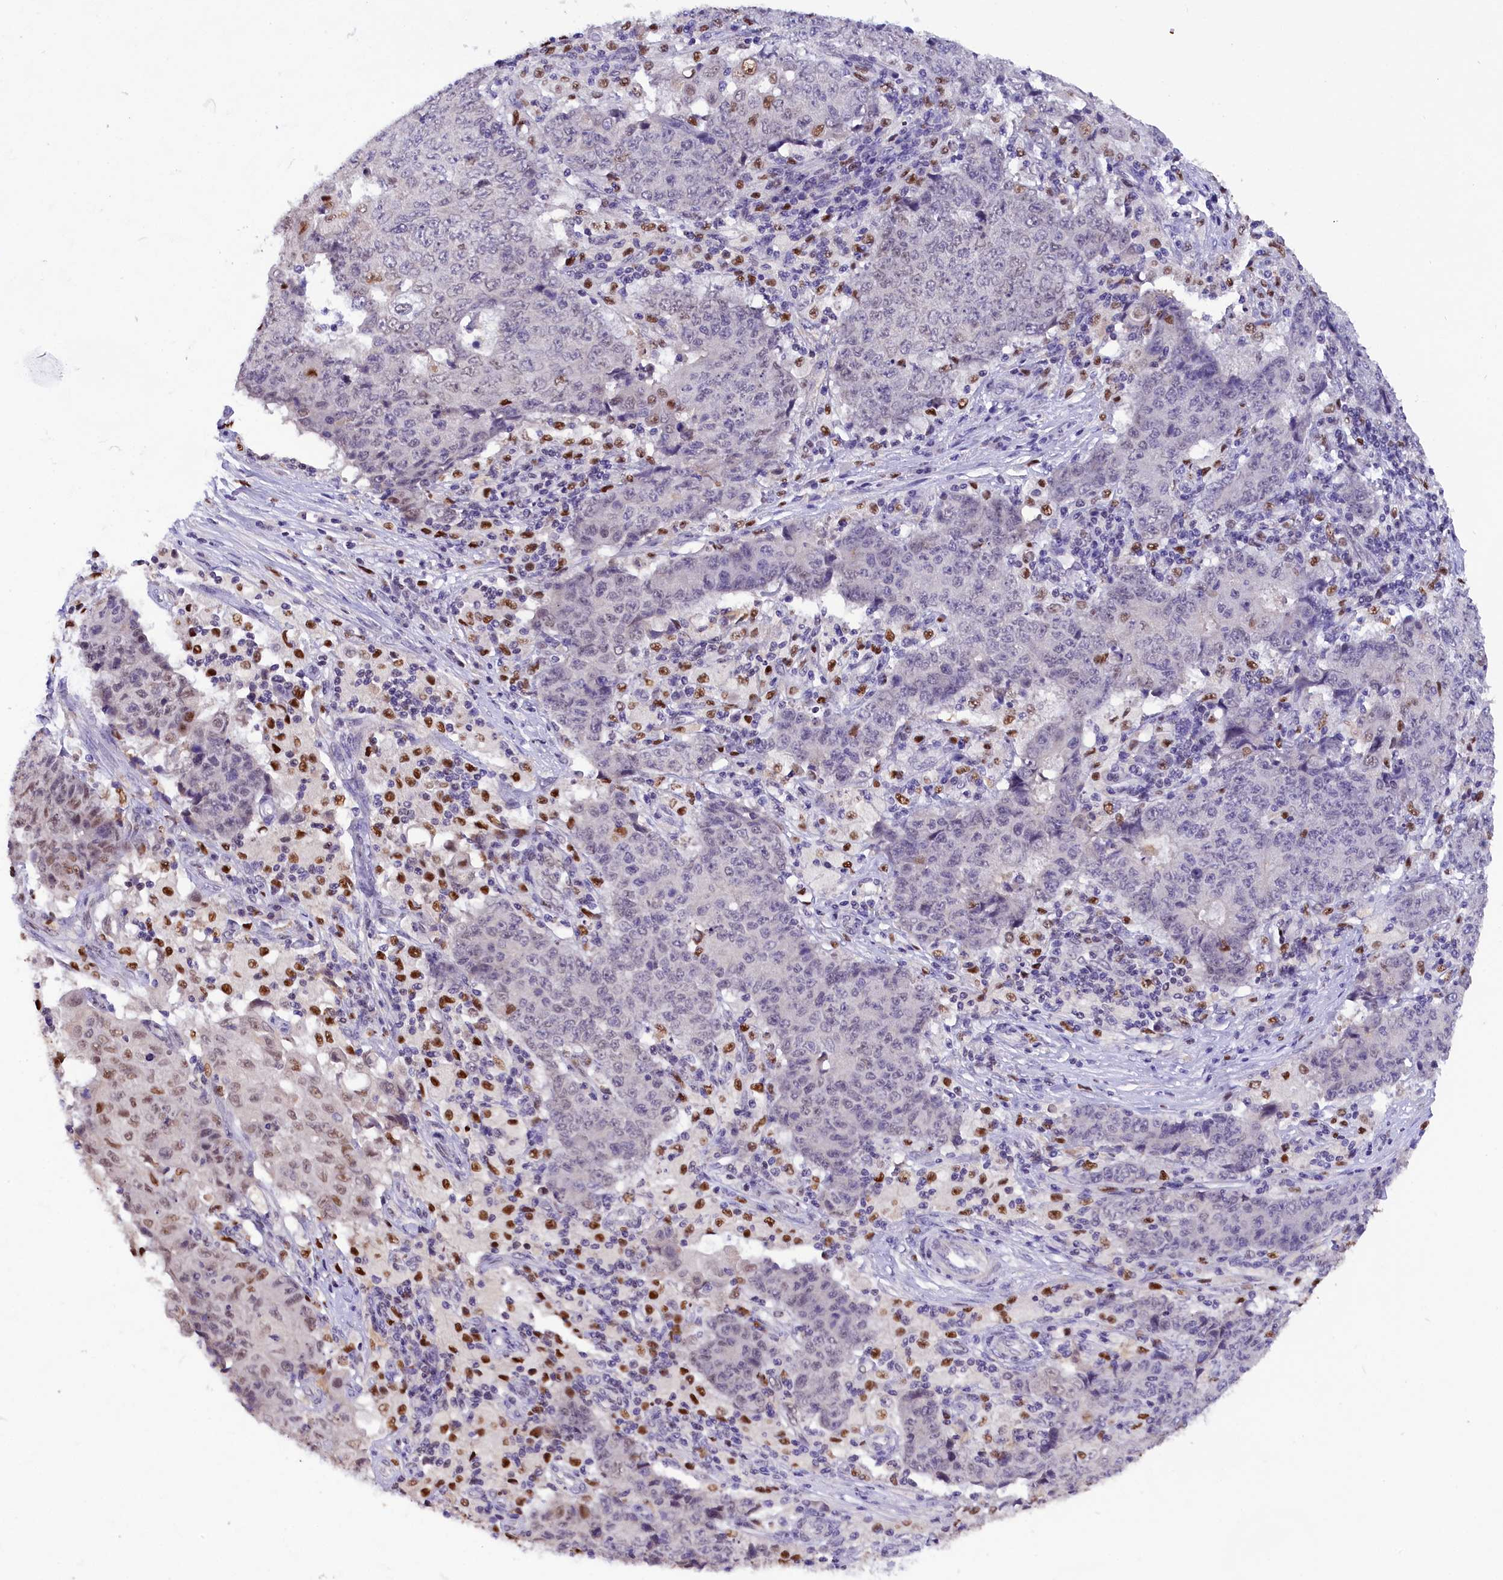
{"staining": {"intensity": "negative", "quantity": "none", "location": "none"}, "tissue": "ovarian cancer", "cell_type": "Tumor cells", "image_type": "cancer", "snomed": [{"axis": "morphology", "description": "Carcinoma, endometroid"}, {"axis": "topography", "description": "Ovary"}], "caption": "Photomicrograph shows no significant protein staining in tumor cells of ovarian endometroid carcinoma. (DAB (3,3'-diaminobenzidine) immunohistochemistry, high magnification).", "gene": "BTBD9", "patient": {"sex": "female", "age": 42}}